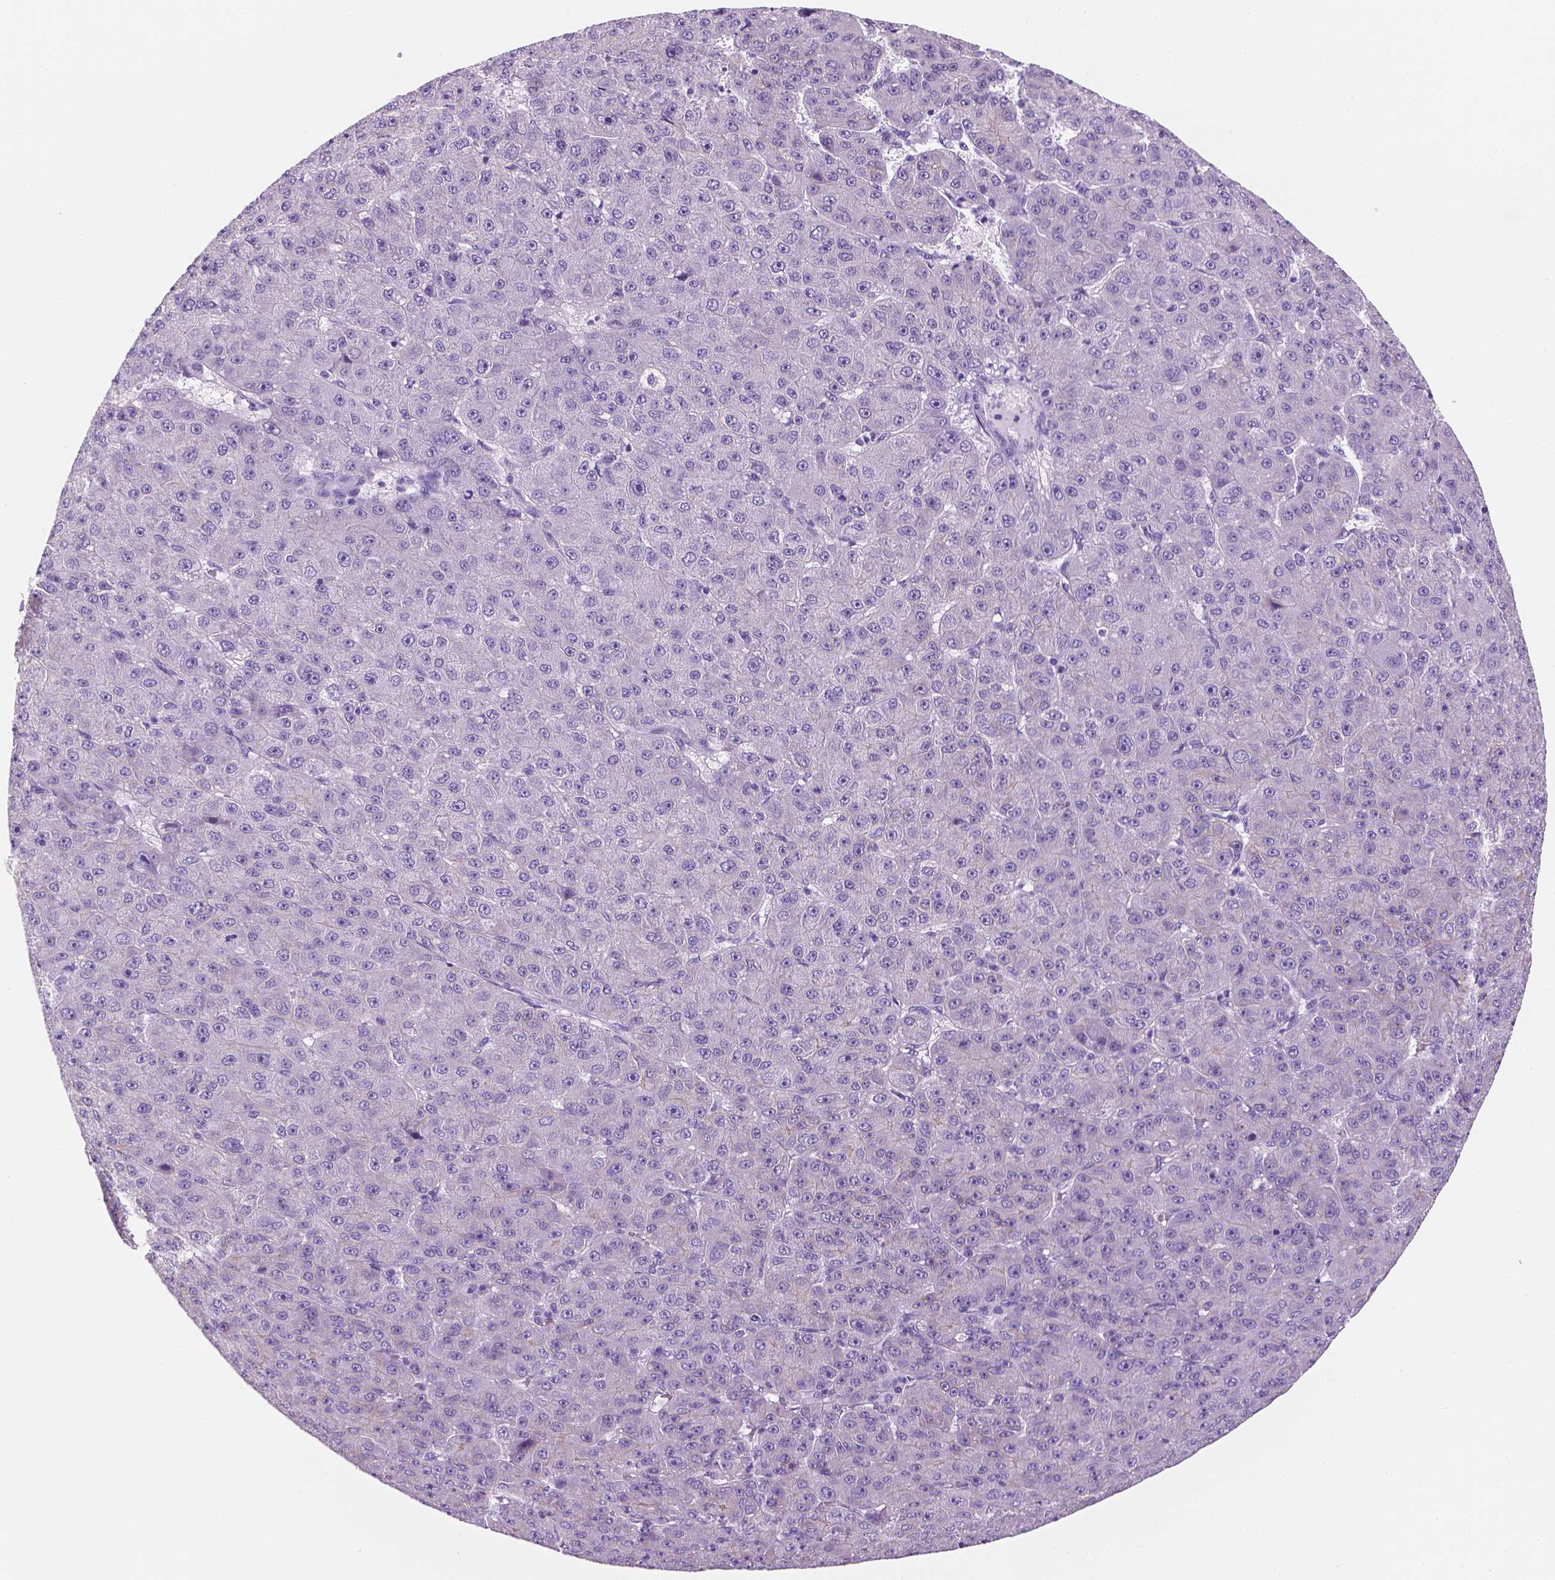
{"staining": {"intensity": "negative", "quantity": "none", "location": "none"}, "tissue": "liver cancer", "cell_type": "Tumor cells", "image_type": "cancer", "snomed": [{"axis": "morphology", "description": "Carcinoma, Hepatocellular, NOS"}, {"axis": "topography", "description": "Liver"}], "caption": "A high-resolution histopathology image shows IHC staining of hepatocellular carcinoma (liver), which reveals no significant staining in tumor cells. (Brightfield microscopy of DAB immunohistochemistry at high magnification).", "gene": "PPL", "patient": {"sex": "male", "age": 67}}